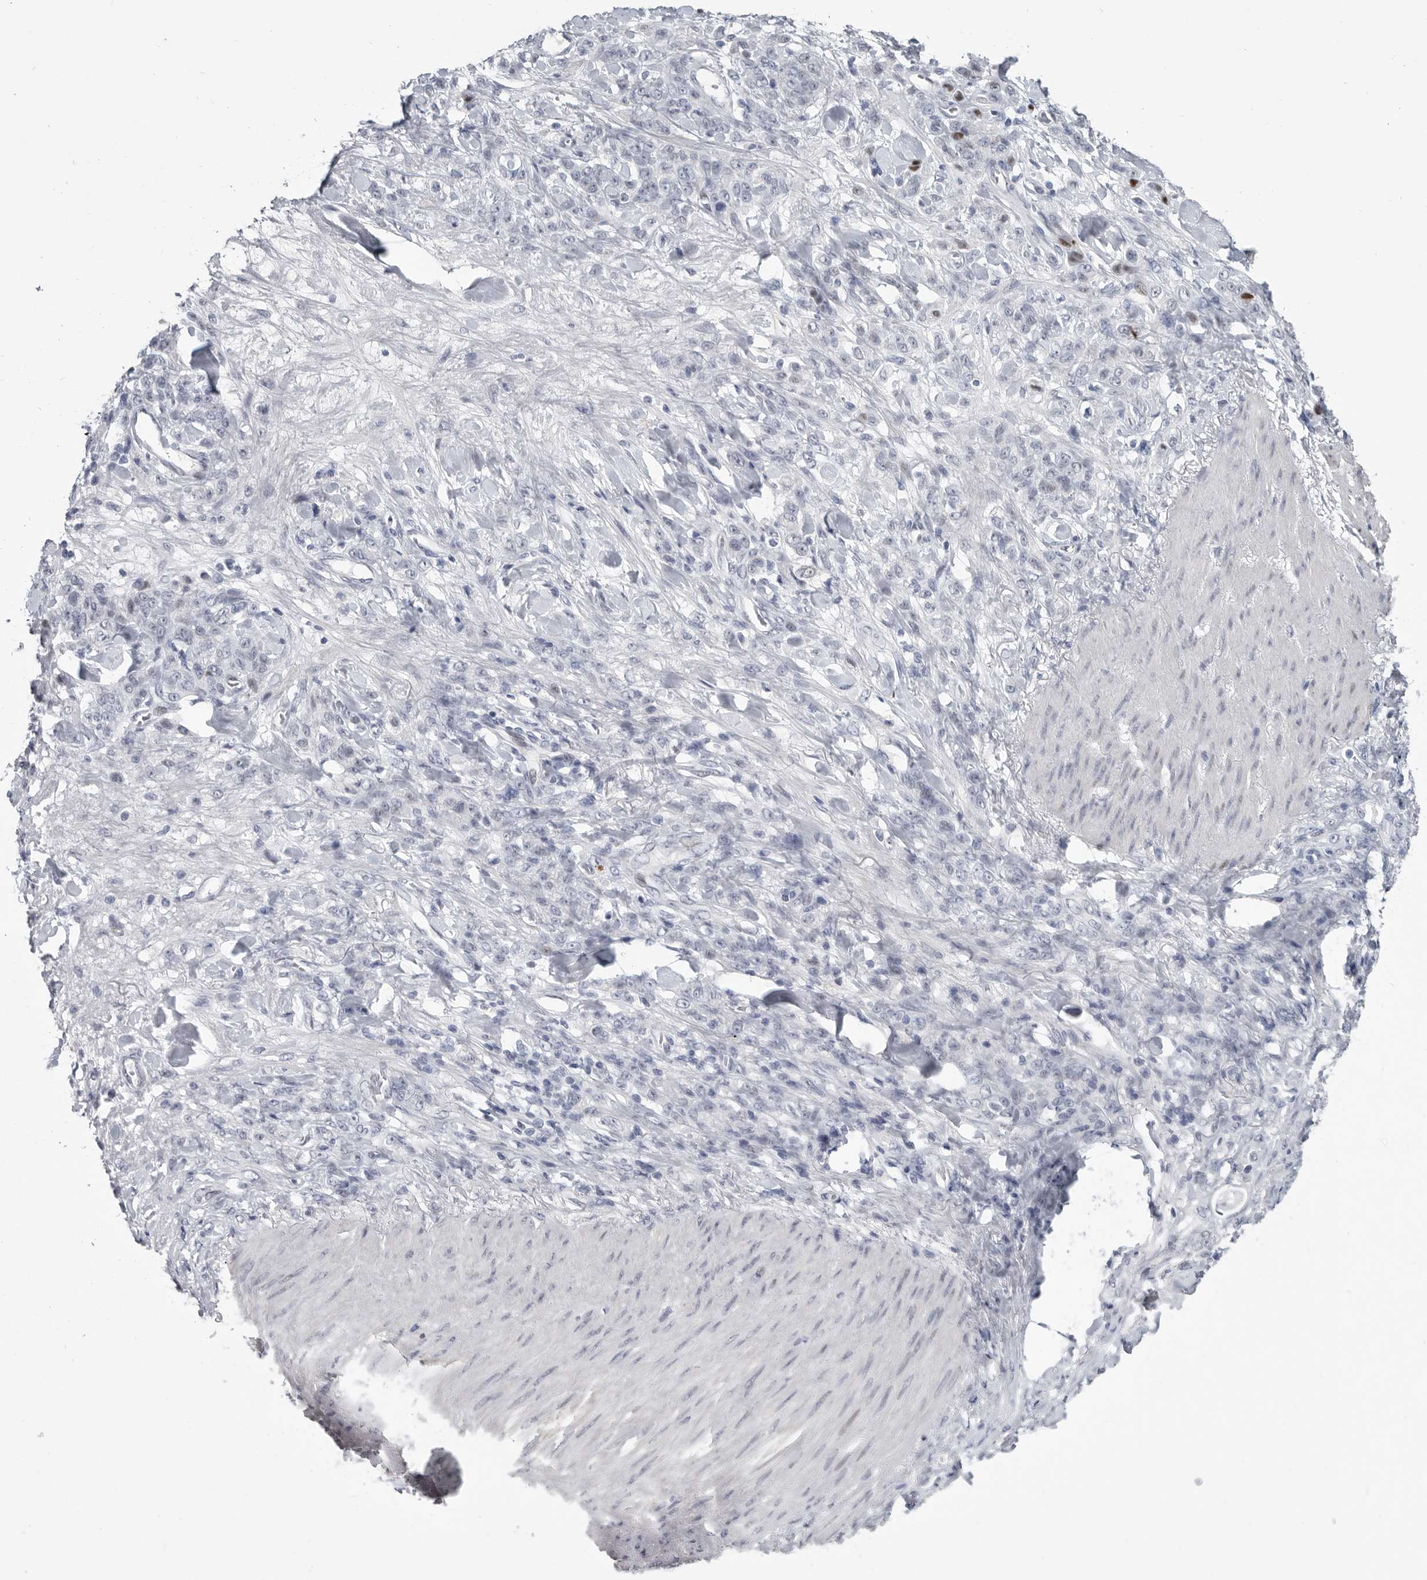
{"staining": {"intensity": "negative", "quantity": "none", "location": "none"}, "tissue": "stomach cancer", "cell_type": "Tumor cells", "image_type": "cancer", "snomed": [{"axis": "morphology", "description": "Normal tissue, NOS"}, {"axis": "morphology", "description": "Adenocarcinoma, NOS"}, {"axis": "topography", "description": "Stomach"}], "caption": "DAB immunohistochemical staining of stomach cancer reveals no significant expression in tumor cells.", "gene": "WRAP73", "patient": {"sex": "male", "age": 82}}